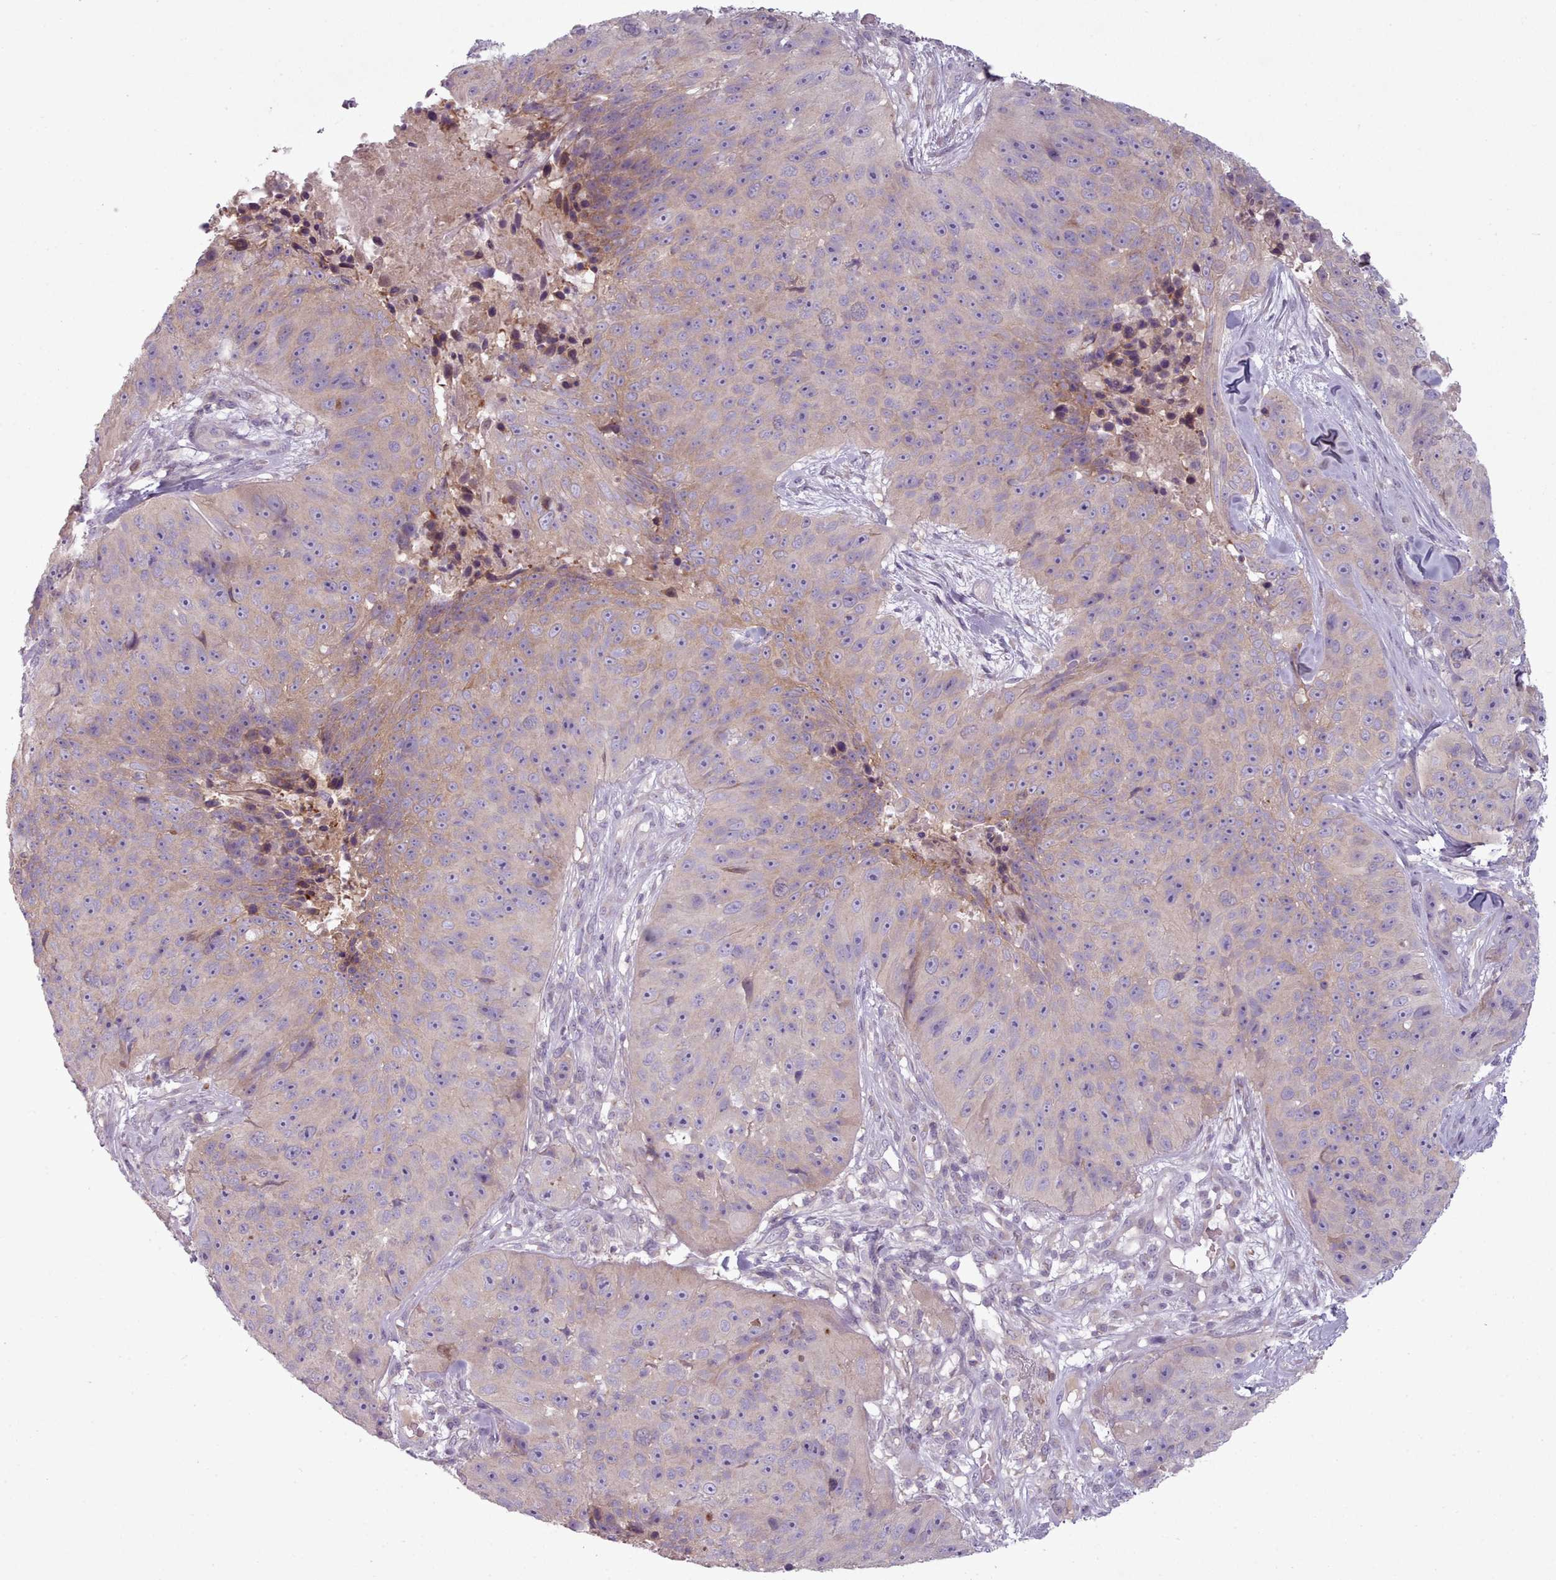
{"staining": {"intensity": "weak", "quantity": "25%-75%", "location": "cytoplasmic/membranous"}, "tissue": "skin cancer", "cell_type": "Tumor cells", "image_type": "cancer", "snomed": [{"axis": "morphology", "description": "Squamous cell carcinoma, NOS"}, {"axis": "topography", "description": "Skin"}], "caption": "Human skin squamous cell carcinoma stained for a protein (brown) shows weak cytoplasmic/membranous positive staining in about 25%-75% of tumor cells.", "gene": "LAPTM5", "patient": {"sex": "female", "age": 87}}